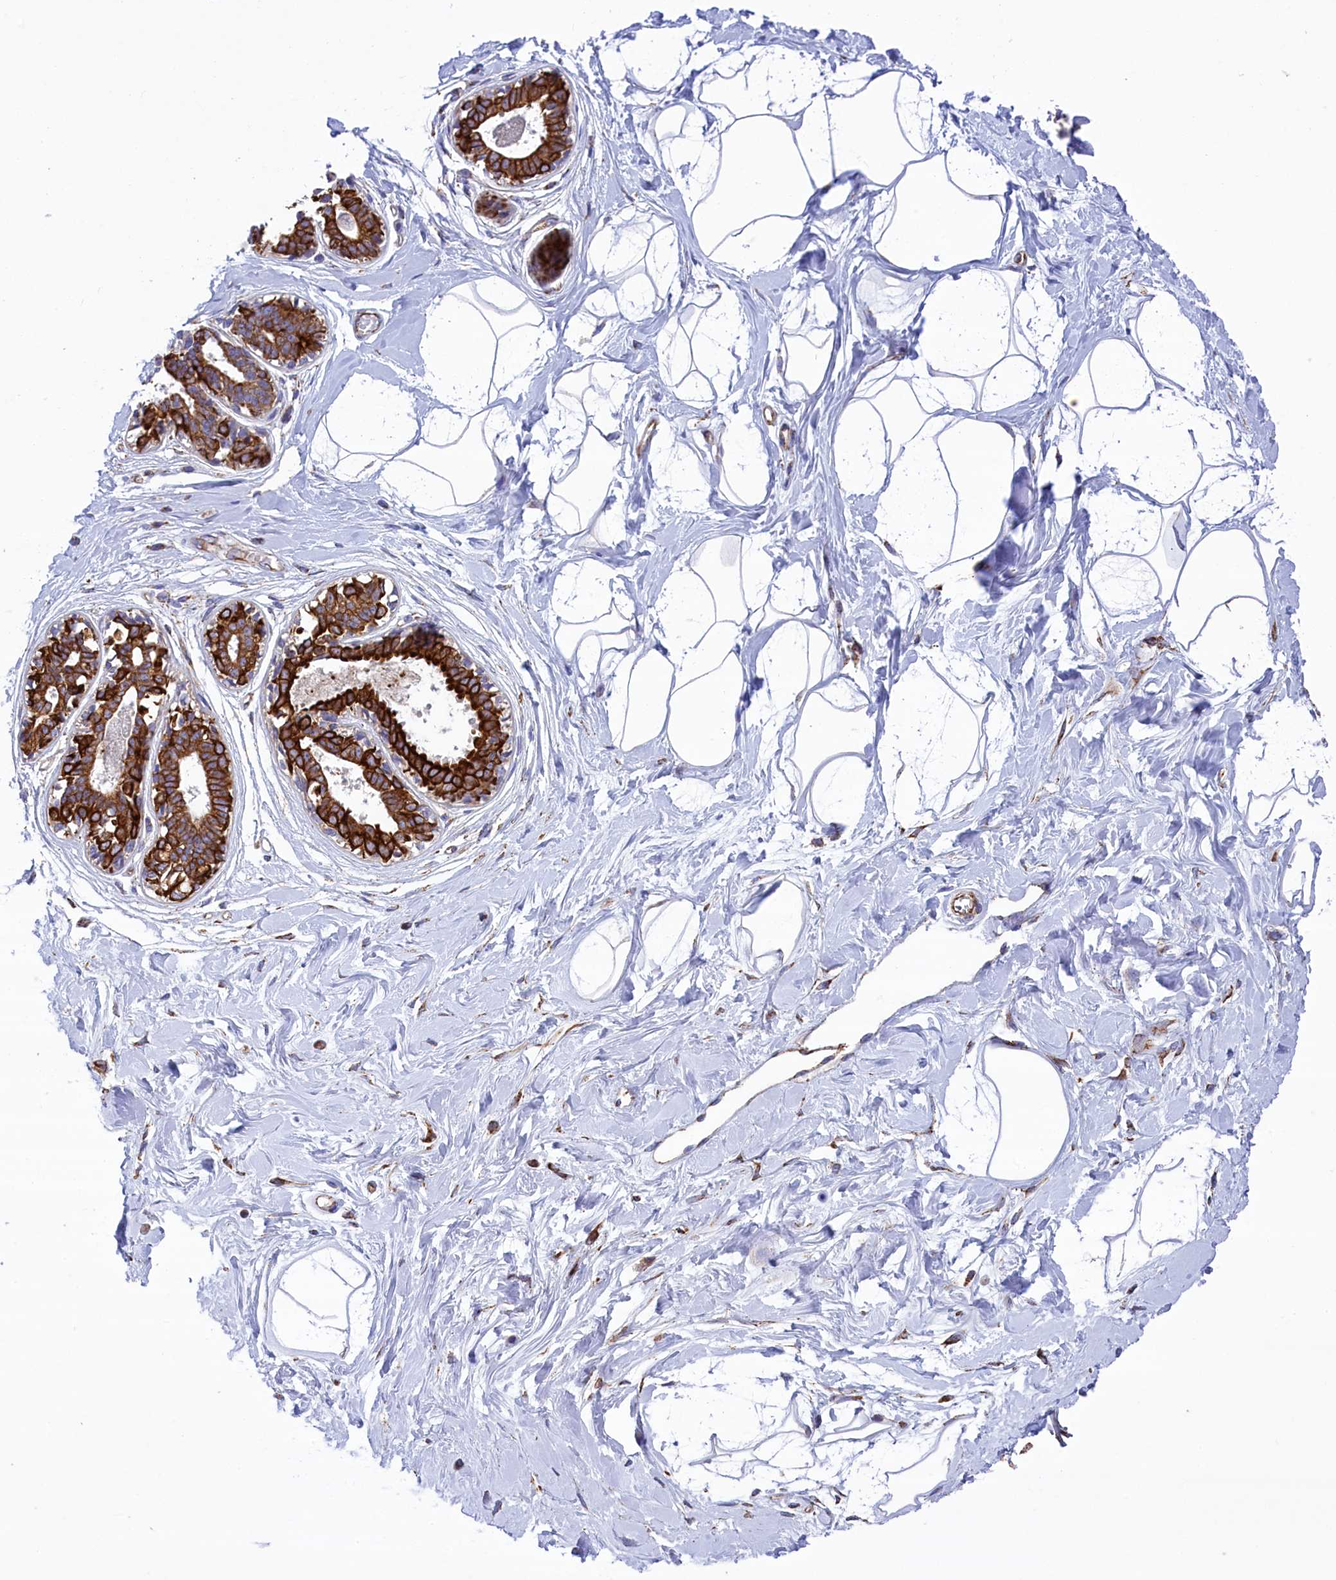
{"staining": {"intensity": "negative", "quantity": "none", "location": "none"}, "tissue": "breast", "cell_type": "Adipocytes", "image_type": "normal", "snomed": [{"axis": "morphology", "description": "Normal tissue, NOS"}, {"axis": "topography", "description": "Breast"}], "caption": "Immunohistochemical staining of benign human breast shows no significant positivity in adipocytes.", "gene": "GATB", "patient": {"sex": "female", "age": 45}}